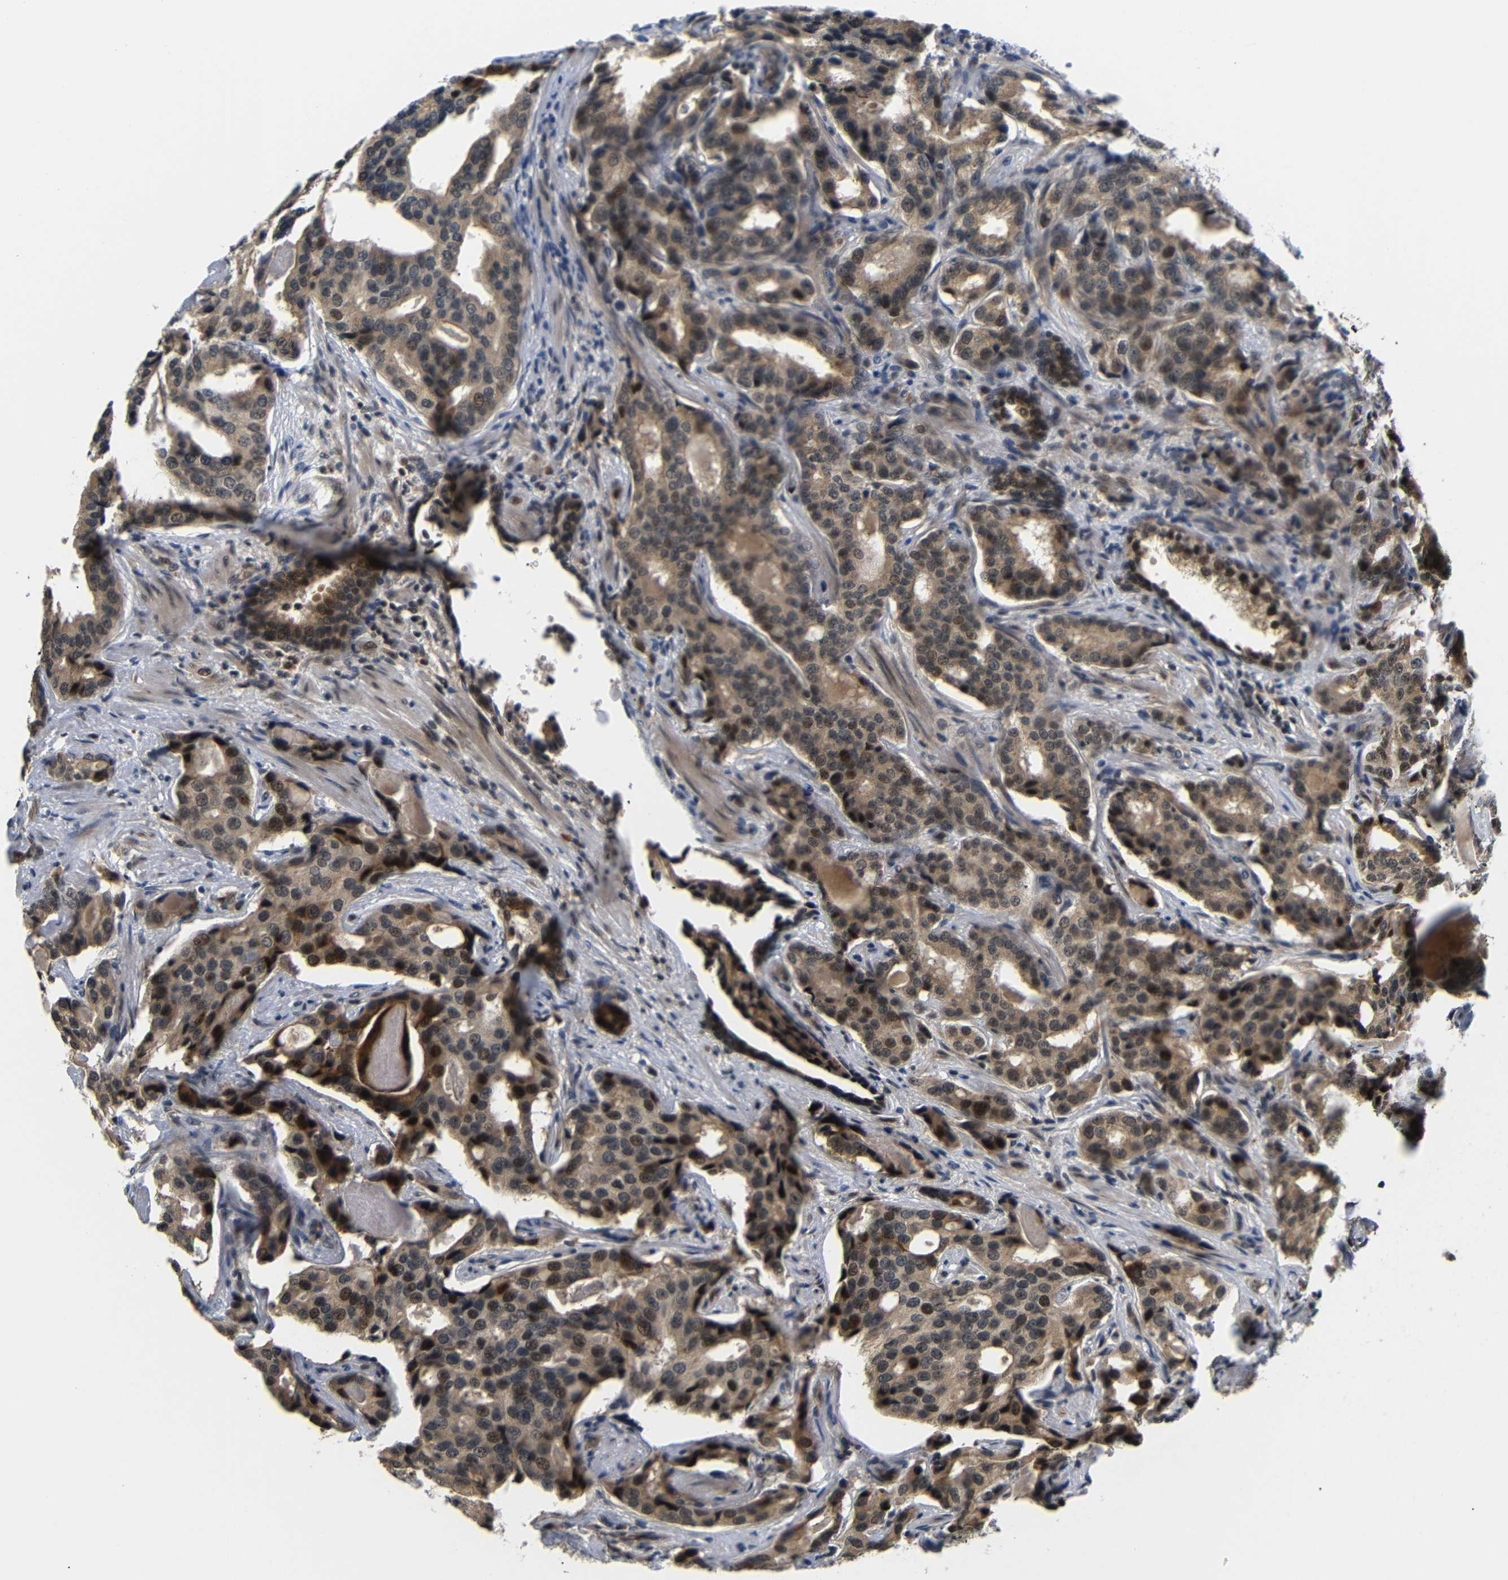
{"staining": {"intensity": "moderate", "quantity": ">75%", "location": "cytoplasmic/membranous,nuclear"}, "tissue": "prostate cancer", "cell_type": "Tumor cells", "image_type": "cancer", "snomed": [{"axis": "morphology", "description": "Adenocarcinoma, High grade"}, {"axis": "topography", "description": "Prostate"}], "caption": "This is an image of IHC staining of prostate cancer, which shows moderate staining in the cytoplasmic/membranous and nuclear of tumor cells.", "gene": "GJA5", "patient": {"sex": "male", "age": 58}}